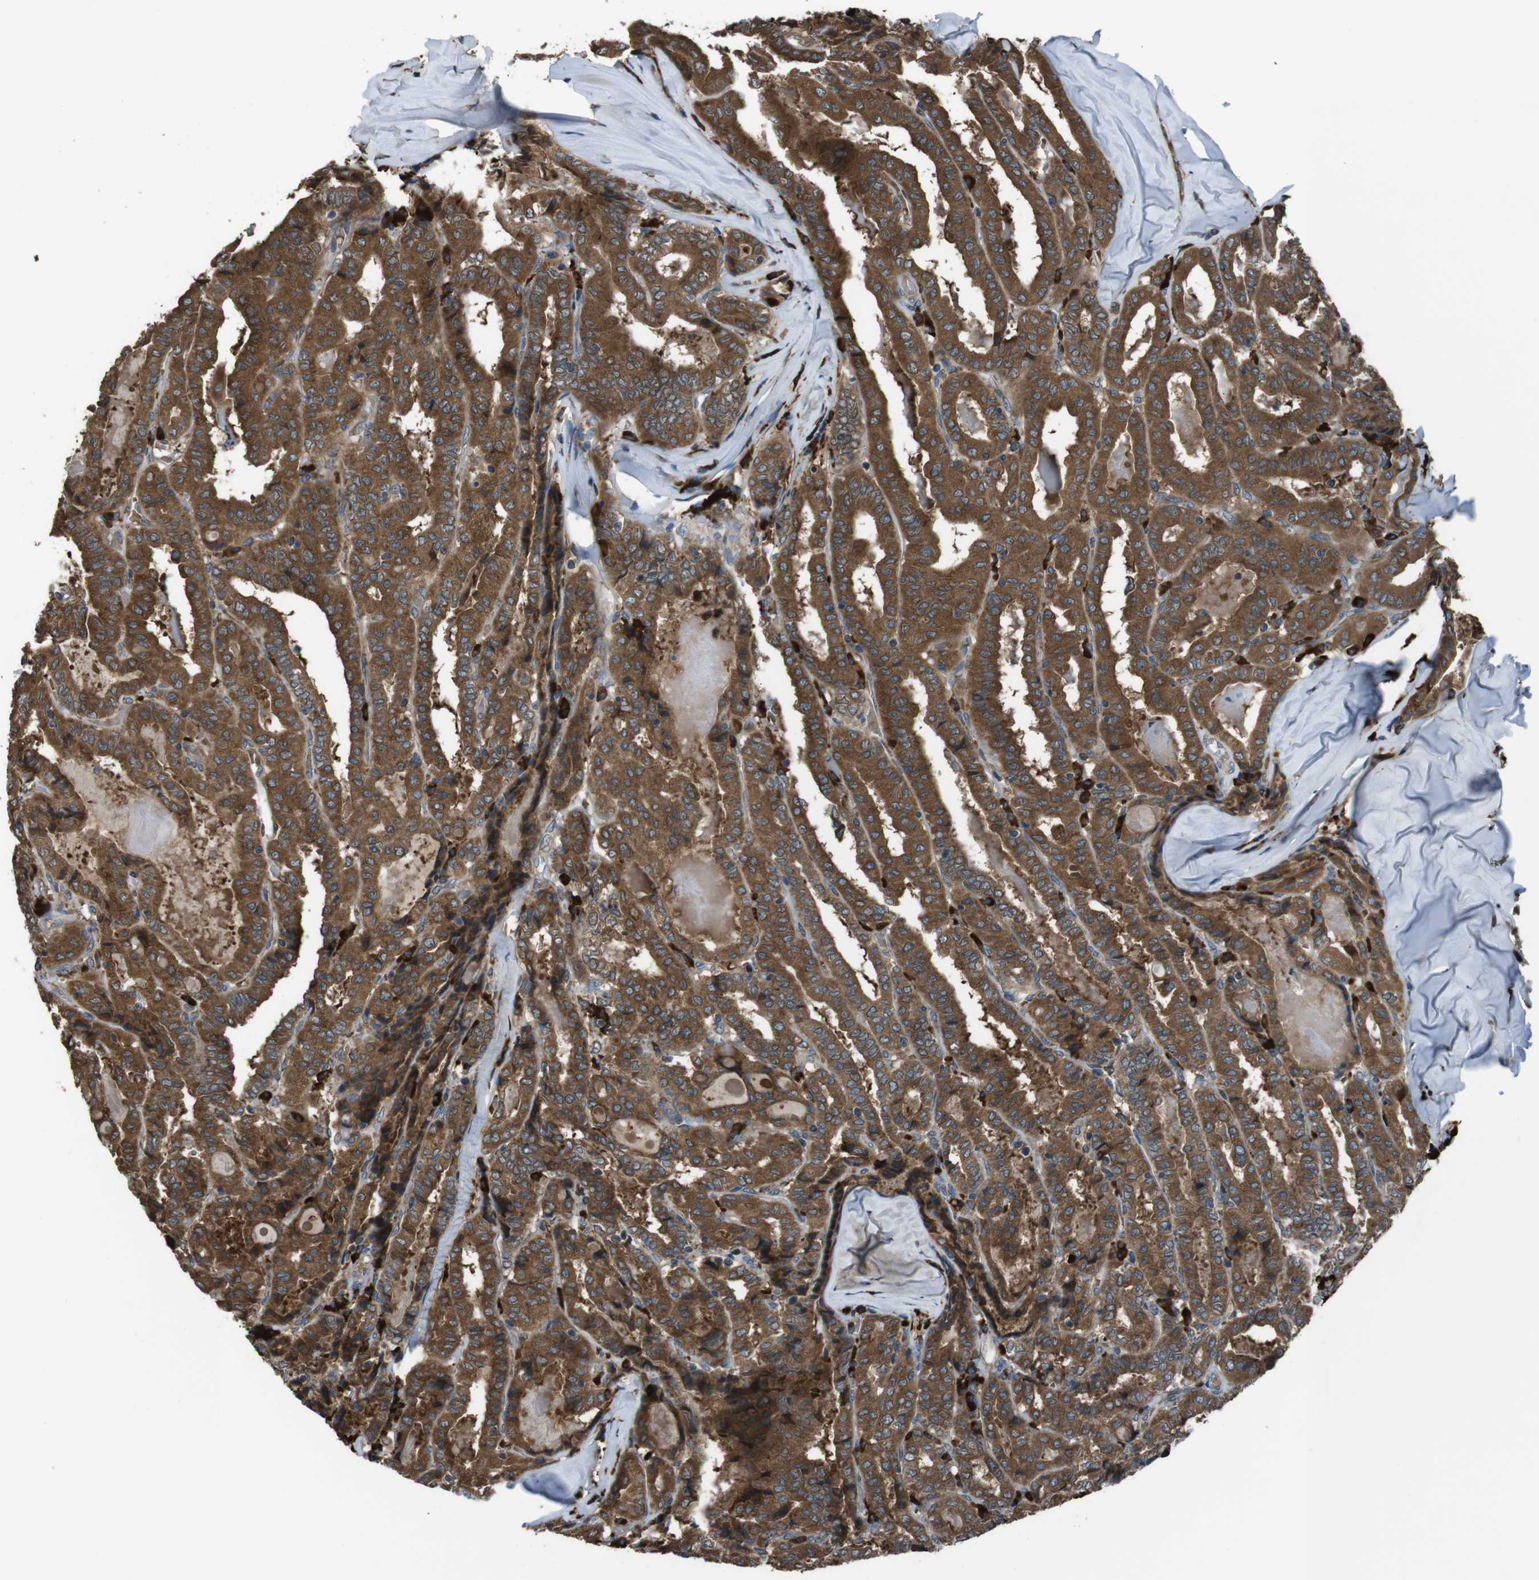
{"staining": {"intensity": "strong", "quantity": ">75%", "location": "cytoplasmic/membranous"}, "tissue": "thyroid cancer", "cell_type": "Tumor cells", "image_type": "cancer", "snomed": [{"axis": "morphology", "description": "Papillary adenocarcinoma, NOS"}, {"axis": "topography", "description": "Thyroid gland"}], "caption": "High-magnification brightfield microscopy of thyroid cancer (papillary adenocarcinoma) stained with DAB (brown) and counterstained with hematoxylin (blue). tumor cells exhibit strong cytoplasmic/membranous positivity is present in approximately>75% of cells. (DAB = brown stain, brightfield microscopy at high magnification).", "gene": "SSR3", "patient": {"sex": "female", "age": 42}}